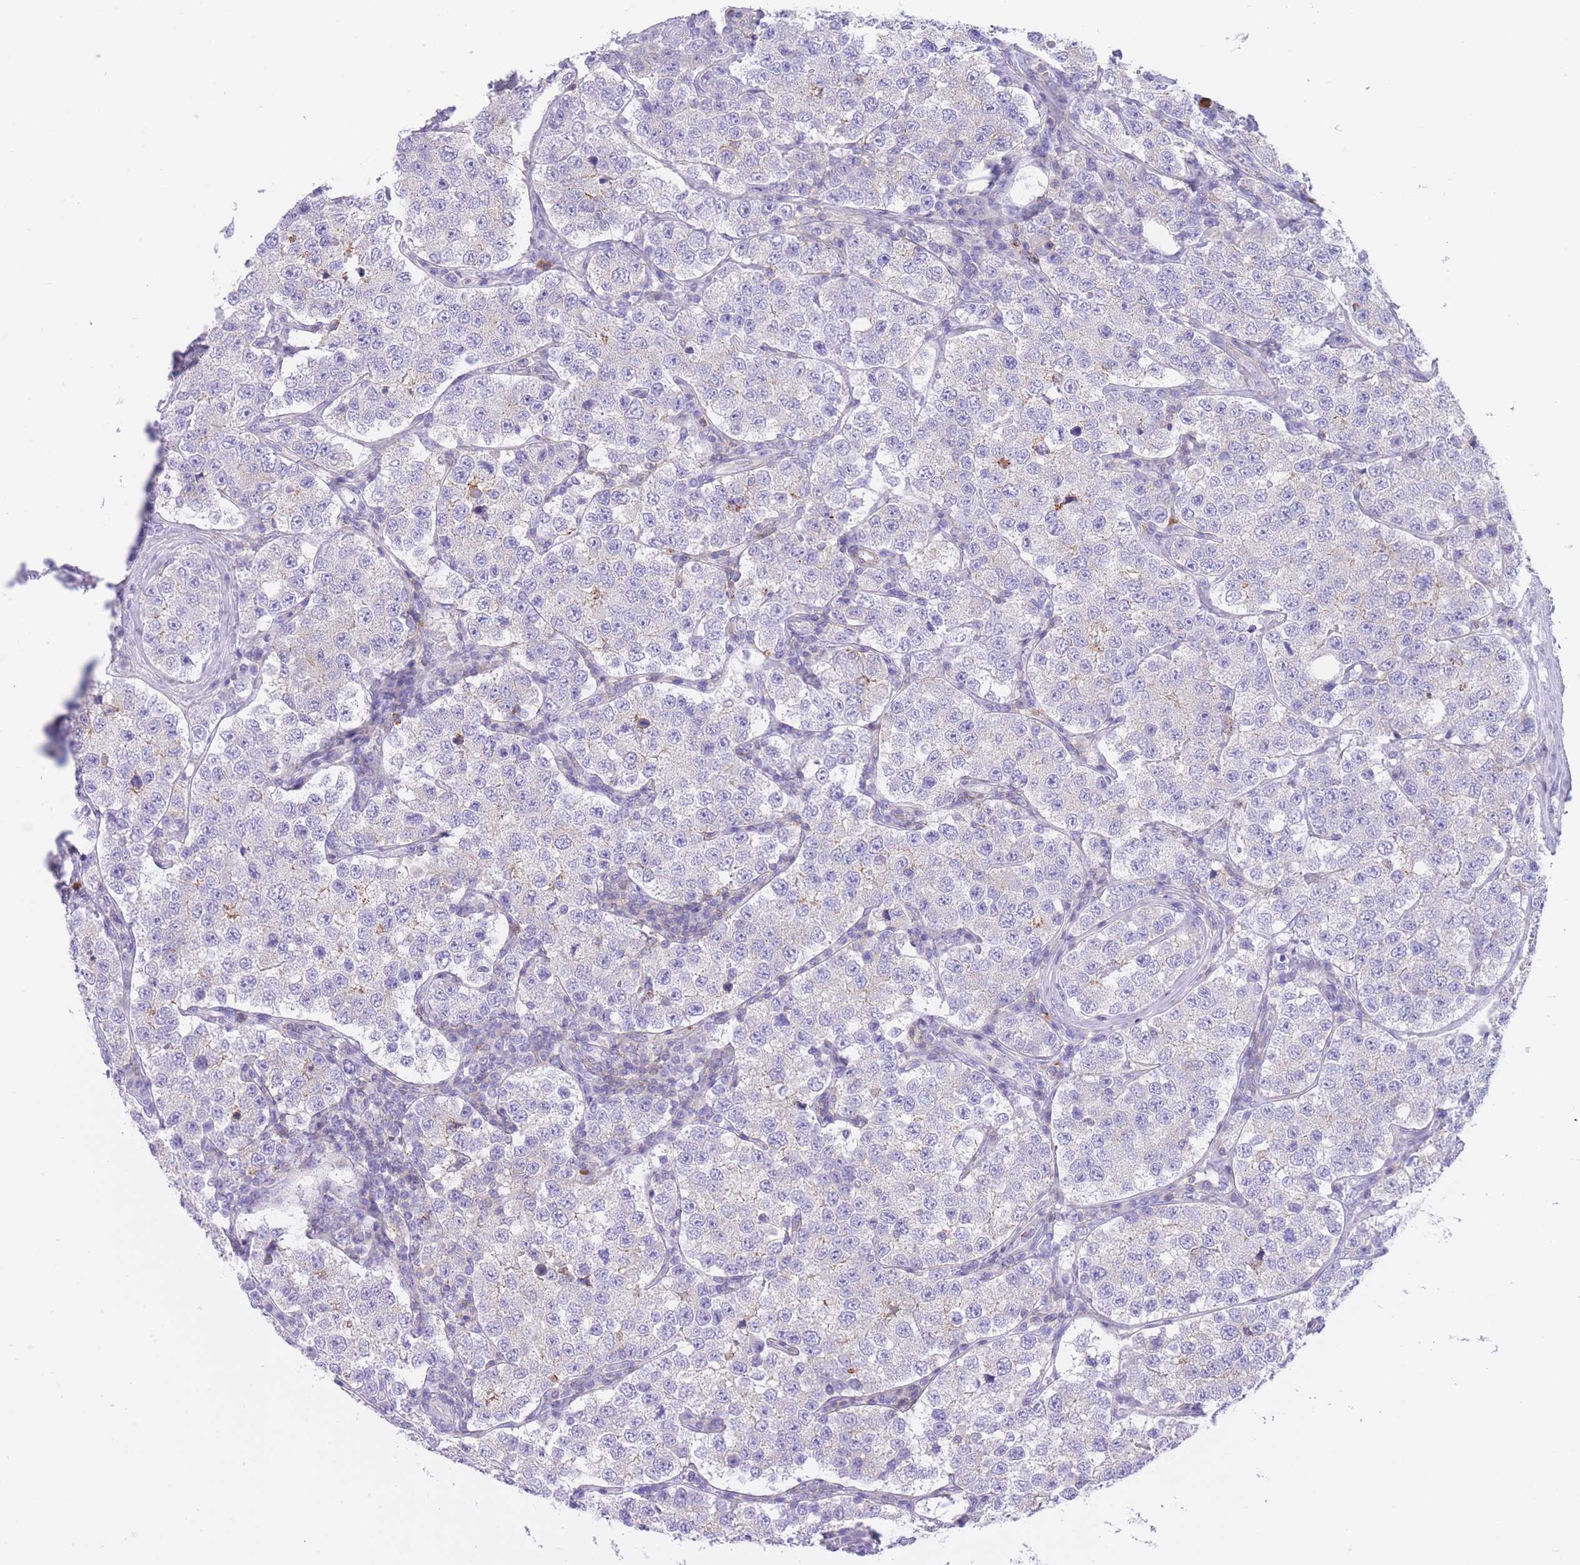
{"staining": {"intensity": "negative", "quantity": "none", "location": "none"}, "tissue": "testis cancer", "cell_type": "Tumor cells", "image_type": "cancer", "snomed": [{"axis": "morphology", "description": "Seminoma, NOS"}, {"axis": "topography", "description": "Testis"}], "caption": "DAB immunohistochemical staining of seminoma (testis) reveals no significant positivity in tumor cells. (IHC, brightfield microscopy, high magnification).", "gene": "LDB3", "patient": {"sex": "male", "age": 34}}